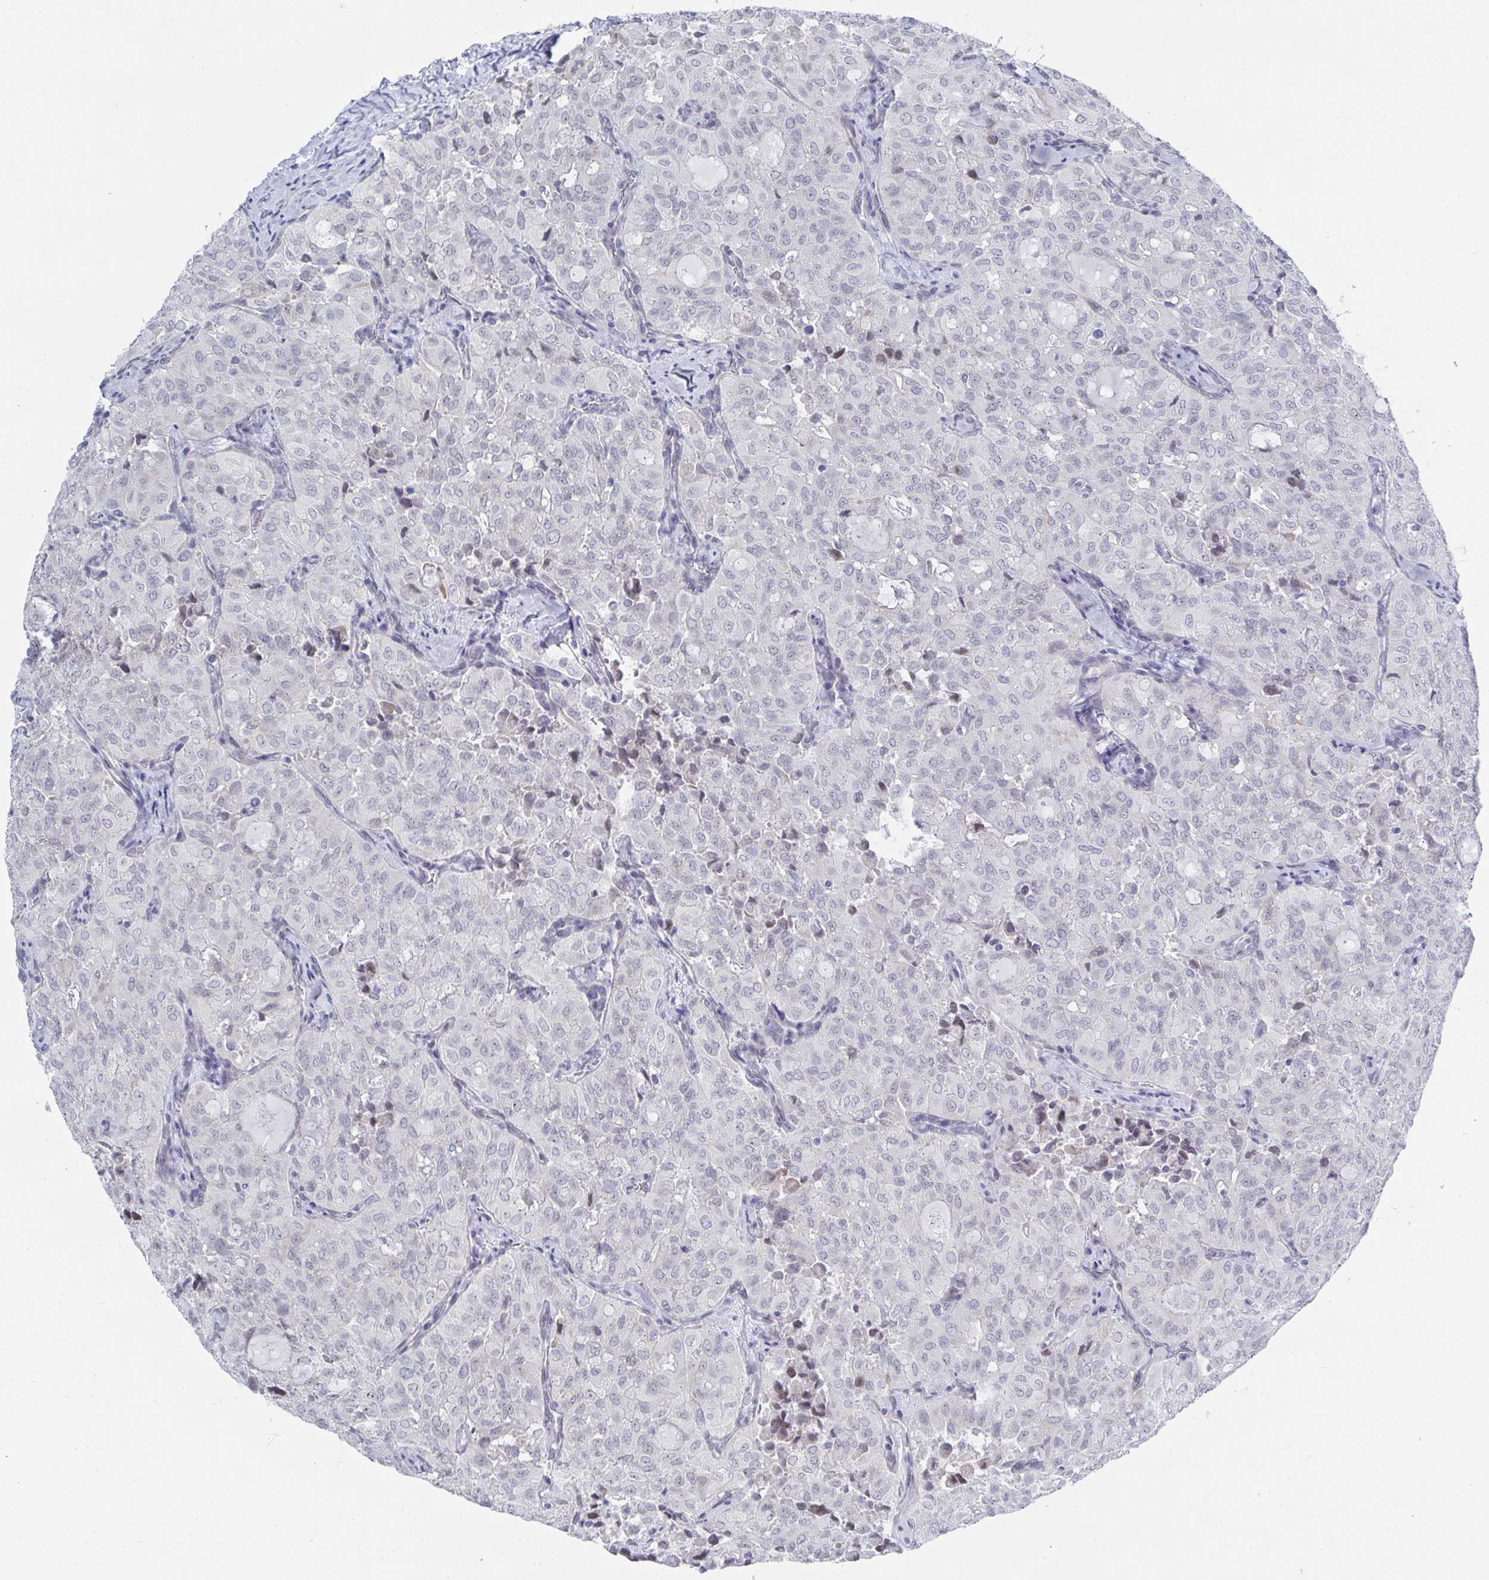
{"staining": {"intensity": "negative", "quantity": "none", "location": "none"}, "tissue": "thyroid cancer", "cell_type": "Tumor cells", "image_type": "cancer", "snomed": [{"axis": "morphology", "description": "Follicular adenoma carcinoma, NOS"}, {"axis": "topography", "description": "Thyroid gland"}], "caption": "A high-resolution histopathology image shows IHC staining of thyroid cancer, which exhibits no significant positivity in tumor cells. (Stains: DAB immunohistochemistry with hematoxylin counter stain, Microscopy: brightfield microscopy at high magnification).", "gene": "MFSD4A", "patient": {"sex": "male", "age": 75}}